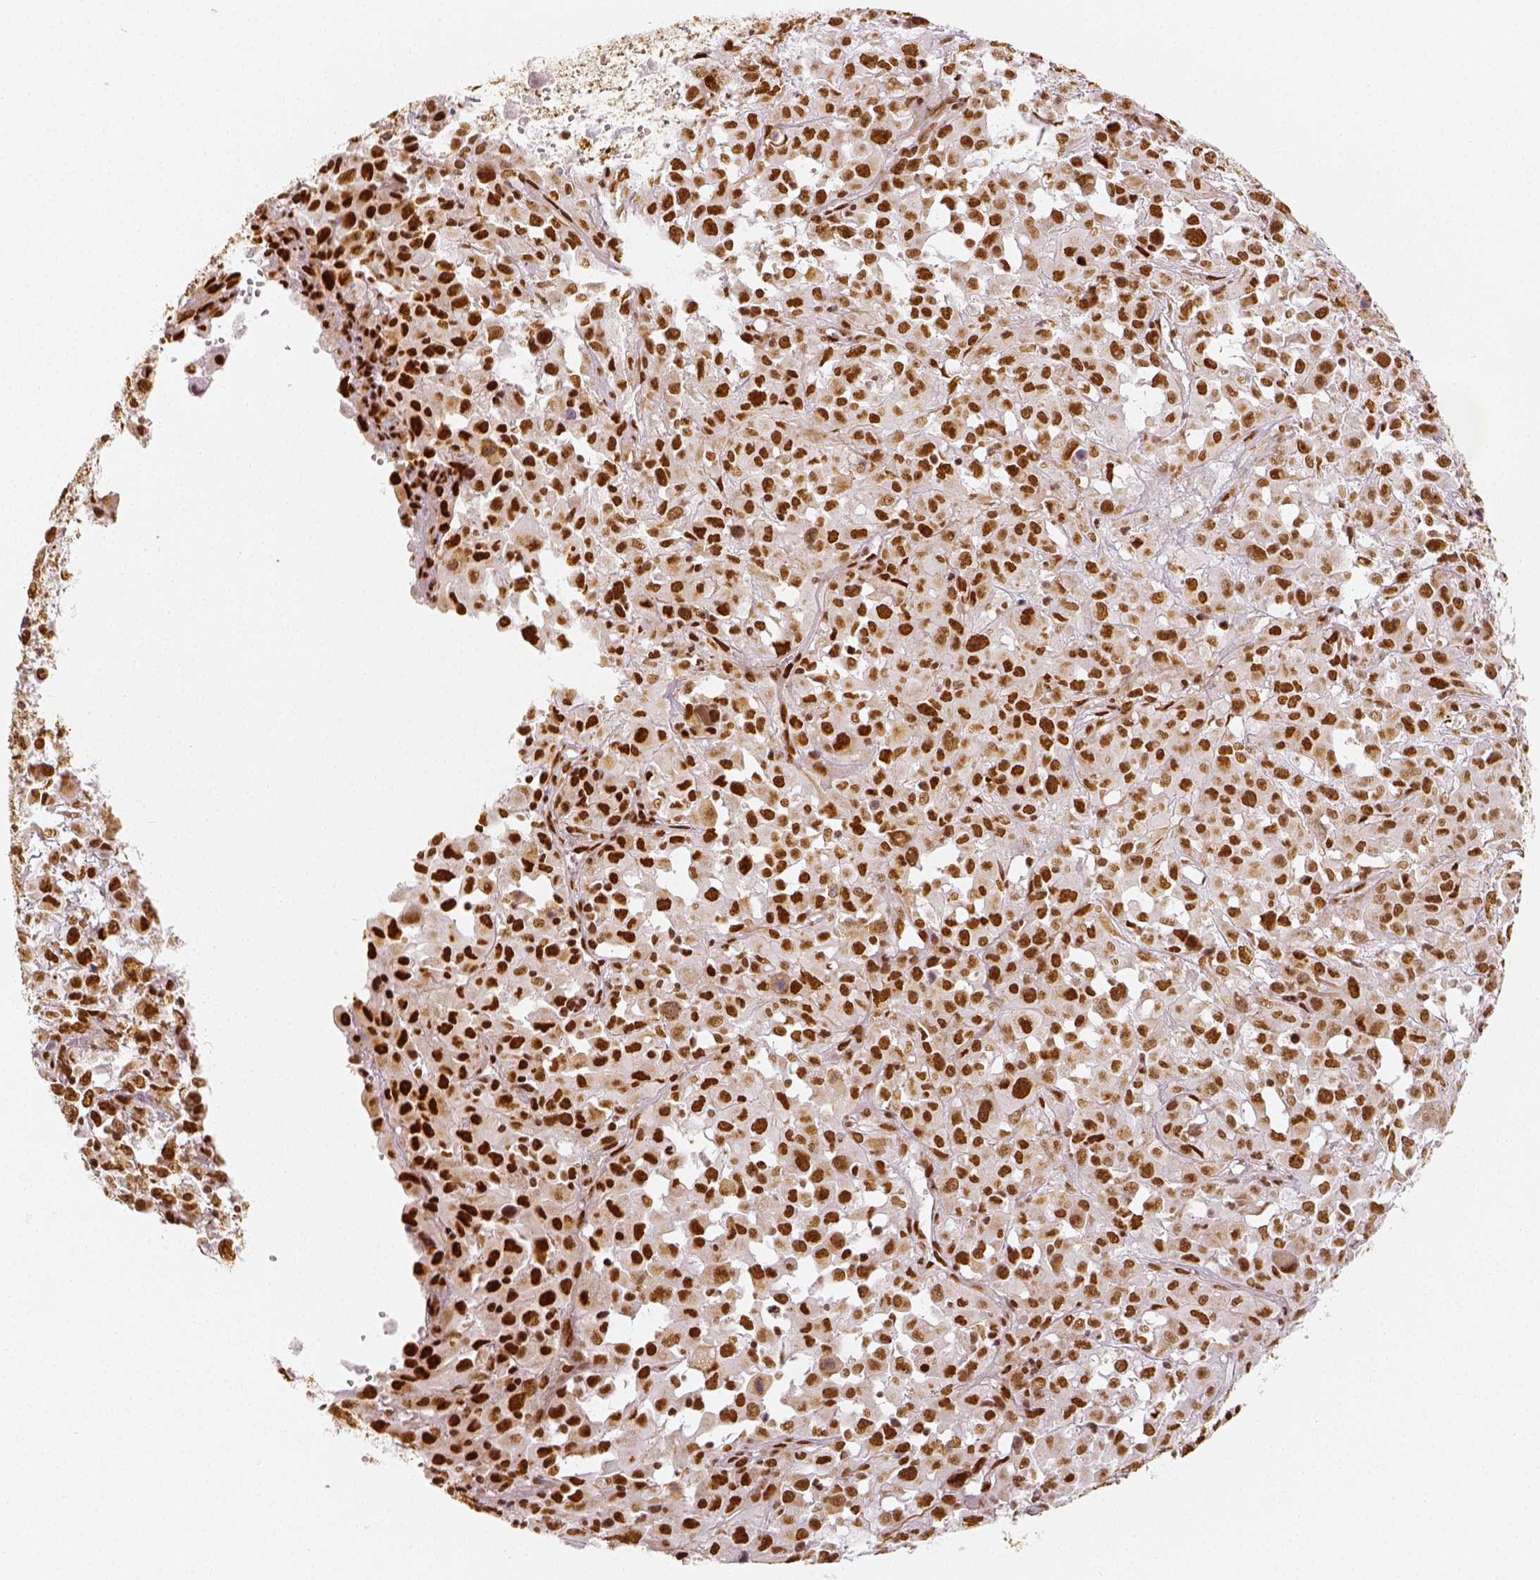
{"staining": {"intensity": "strong", "quantity": ">75%", "location": "nuclear"}, "tissue": "melanoma", "cell_type": "Tumor cells", "image_type": "cancer", "snomed": [{"axis": "morphology", "description": "Malignant melanoma, Metastatic site"}, {"axis": "topography", "description": "Soft tissue"}], "caption": "DAB (3,3'-diaminobenzidine) immunohistochemical staining of malignant melanoma (metastatic site) displays strong nuclear protein expression in approximately >75% of tumor cells. (brown staining indicates protein expression, while blue staining denotes nuclei).", "gene": "KDM5B", "patient": {"sex": "male", "age": 50}}